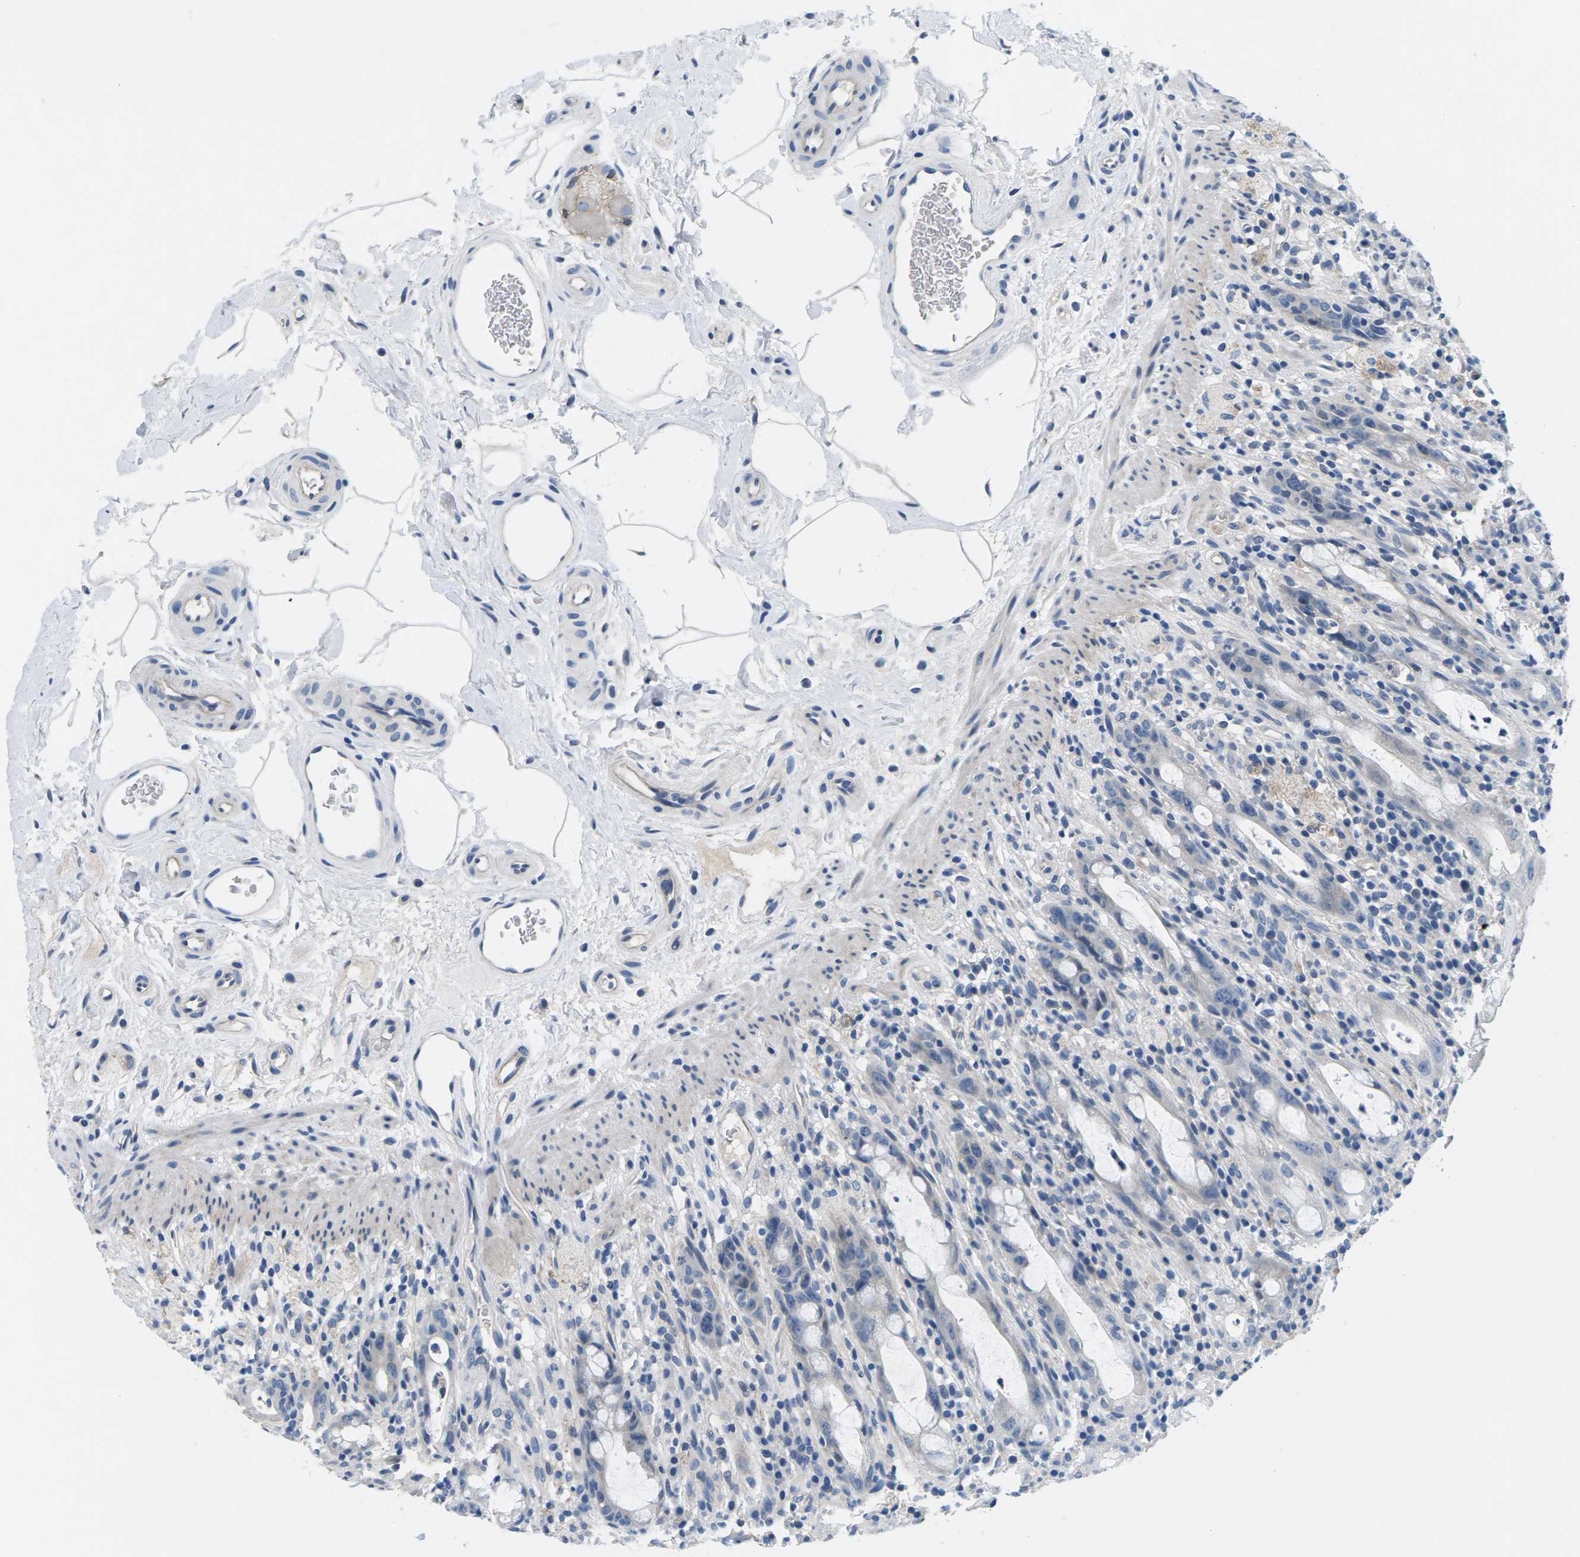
{"staining": {"intensity": "weak", "quantity": "<25%", "location": "cytoplasmic/membranous"}, "tissue": "rectum", "cell_type": "Glandular cells", "image_type": "normal", "snomed": [{"axis": "morphology", "description": "Normal tissue, NOS"}, {"axis": "topography", "description": "Rectum"}], "caption": "IHC of unremarkable rectum demonstrates no expression in glandular cells. Brightfield microscopy of IHC stained with DAB (brown) and hematoxylin (blue), captured at high magnification.", "gene": "TSPAN2", "patient": {"sex": "male", "age": 44}}